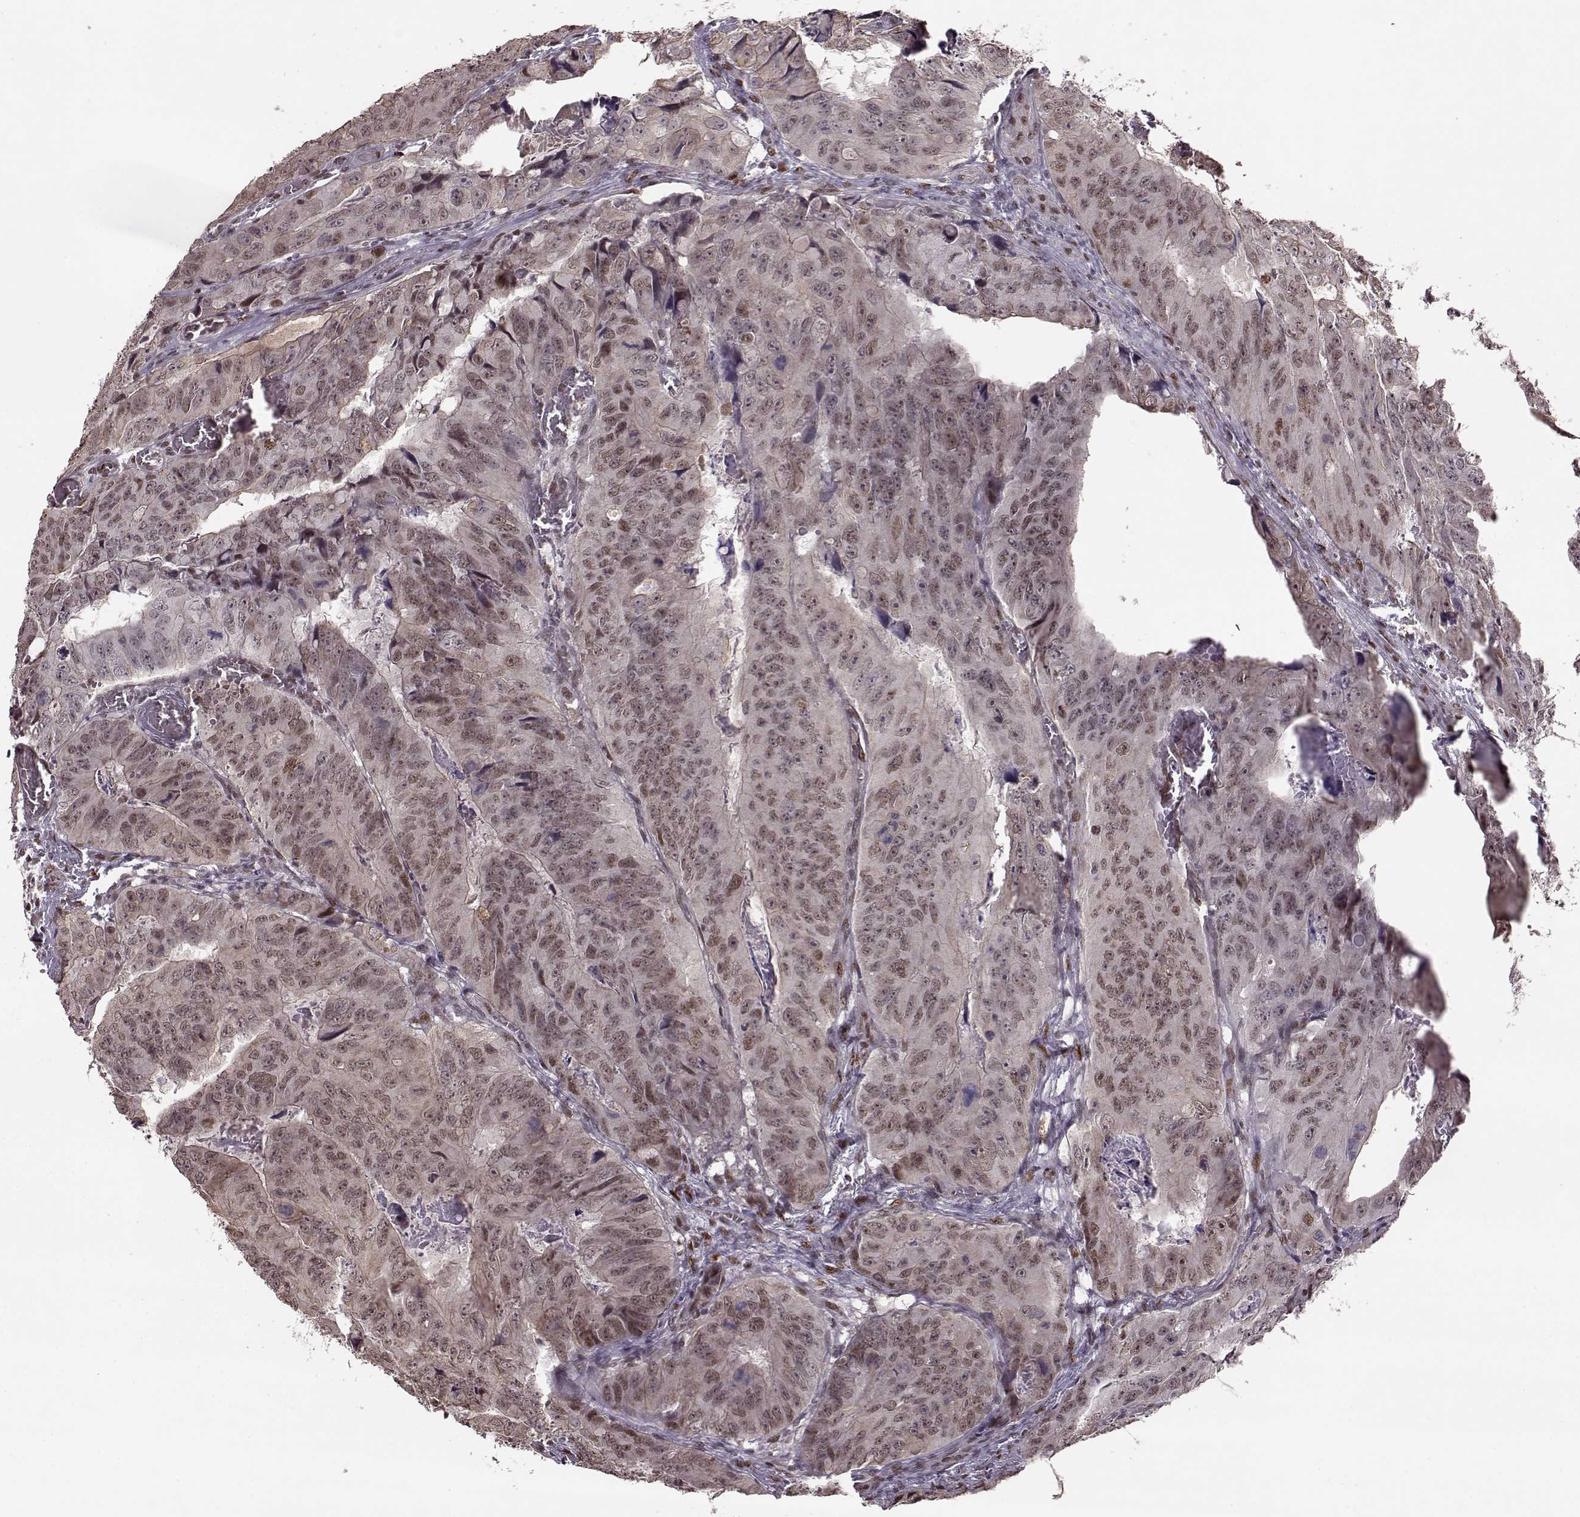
{"staining": {"intensity": "weak", "quantity": ">75%", "location": "nuclear"}, "tissue": "colorectal cancer", "cell_type": "Tumor cells", "image_type": "cancer", "snomed": [{"axis": "morphology", "description": "Adenocarcinoma, NOS"}, {"axis": "topography", "description": "Colon"}], "caption": "Tumor cells display low levels of weak nuclear staining in approximately >75% of cells in colorectal cancer (adenocarcinoma).", "gene": "FTO", "patient": {"sex": "male", "age": 79}}